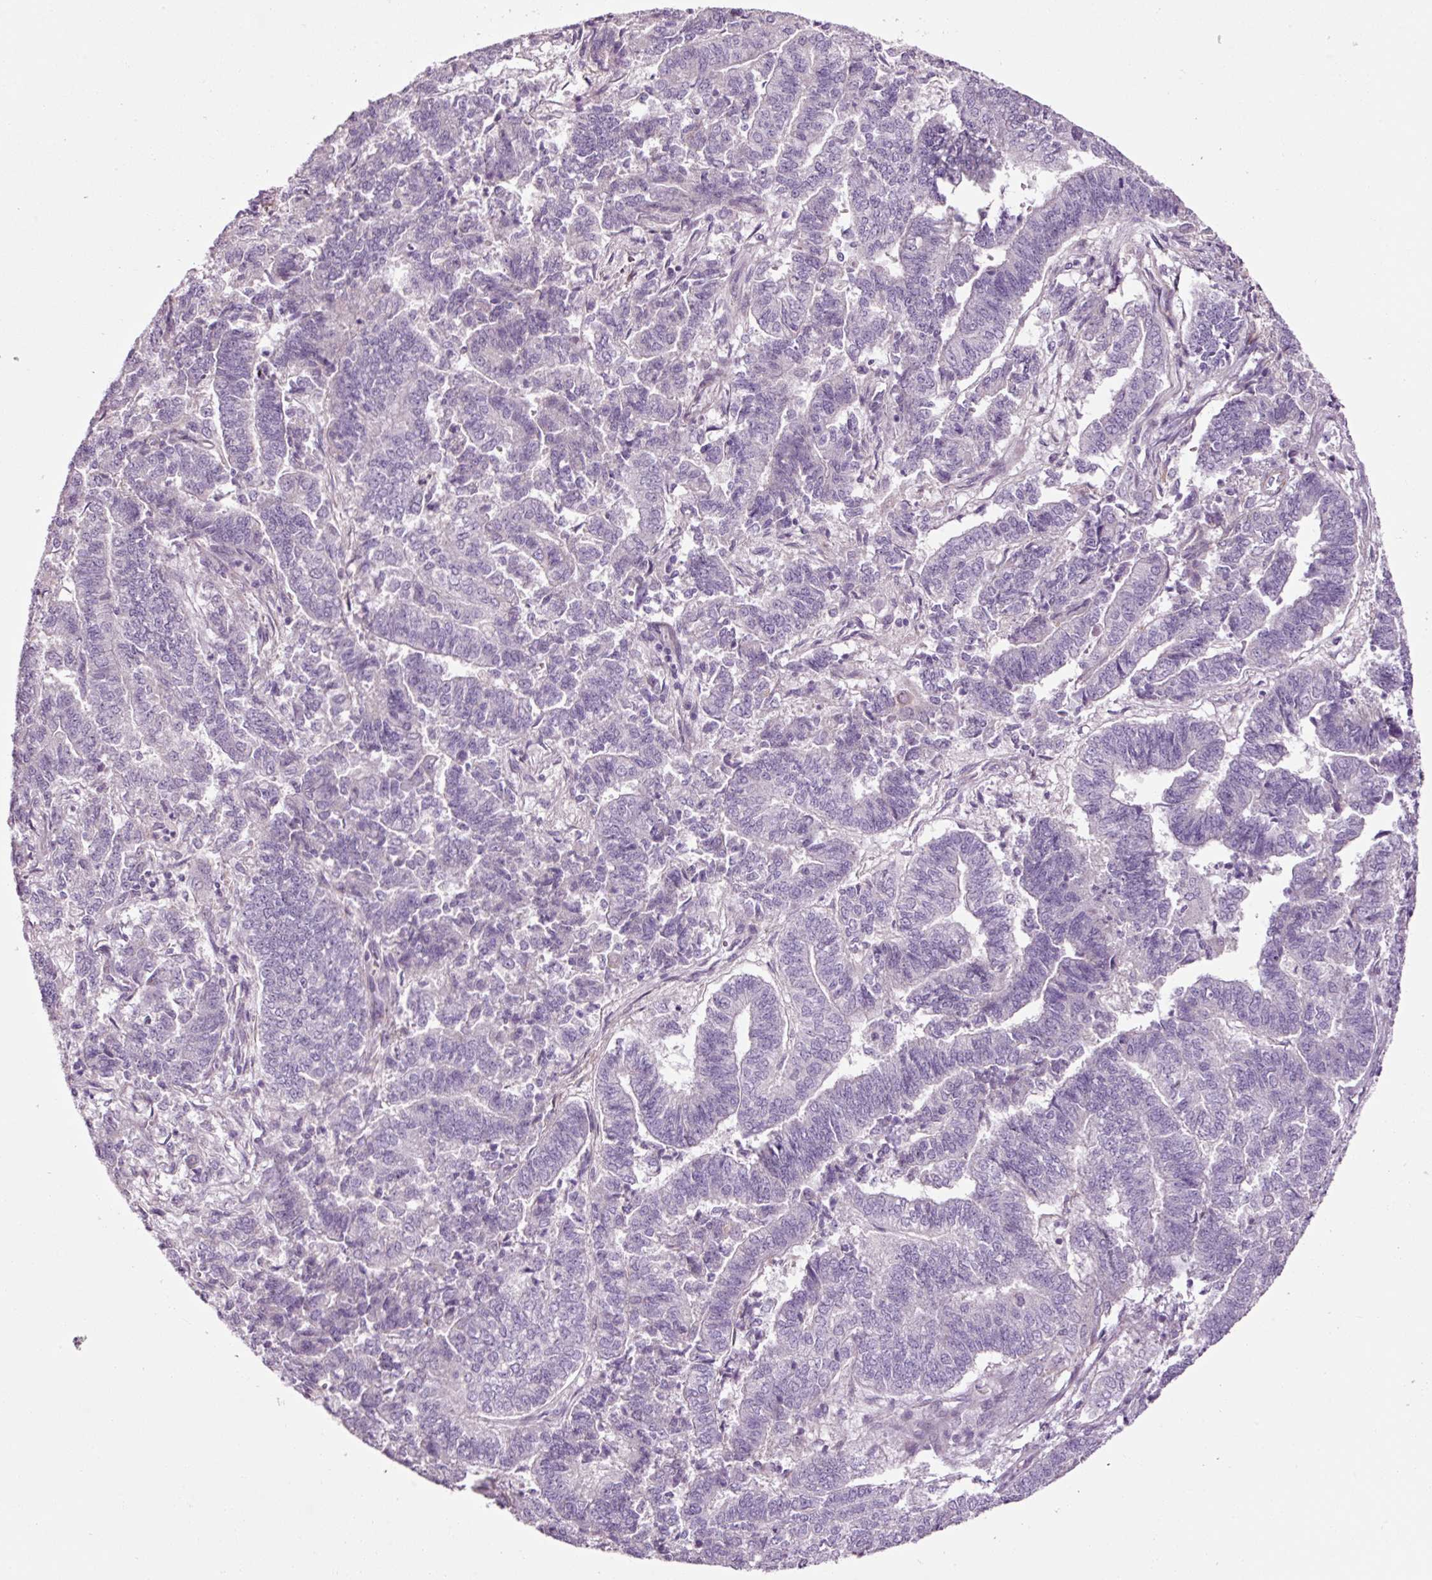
{"staining": {"intensity": "negative", "quantity": "none", "location": "none"}, "tissue": "endometrial cancer", "cell_type": "Tumor cells", "image_type": "cancer", "snomed": [{"axis": "morphology", "description": "Adenocarcinoma, NOS"}, {"axis": "topography", "description": "Endometrium"}], "caption": "Immunohistochemistry (IHC) photomicrograph of endometrial cancer stained for a protein (brown), which reveals no positivity in tumor cells. (Brightfield microscopy of DAB (3,3'-diaminobenzidine) IHC at high magnification).", "gene": "ANKRD20A1", "patient": {"sex": "female", "age": 72}}